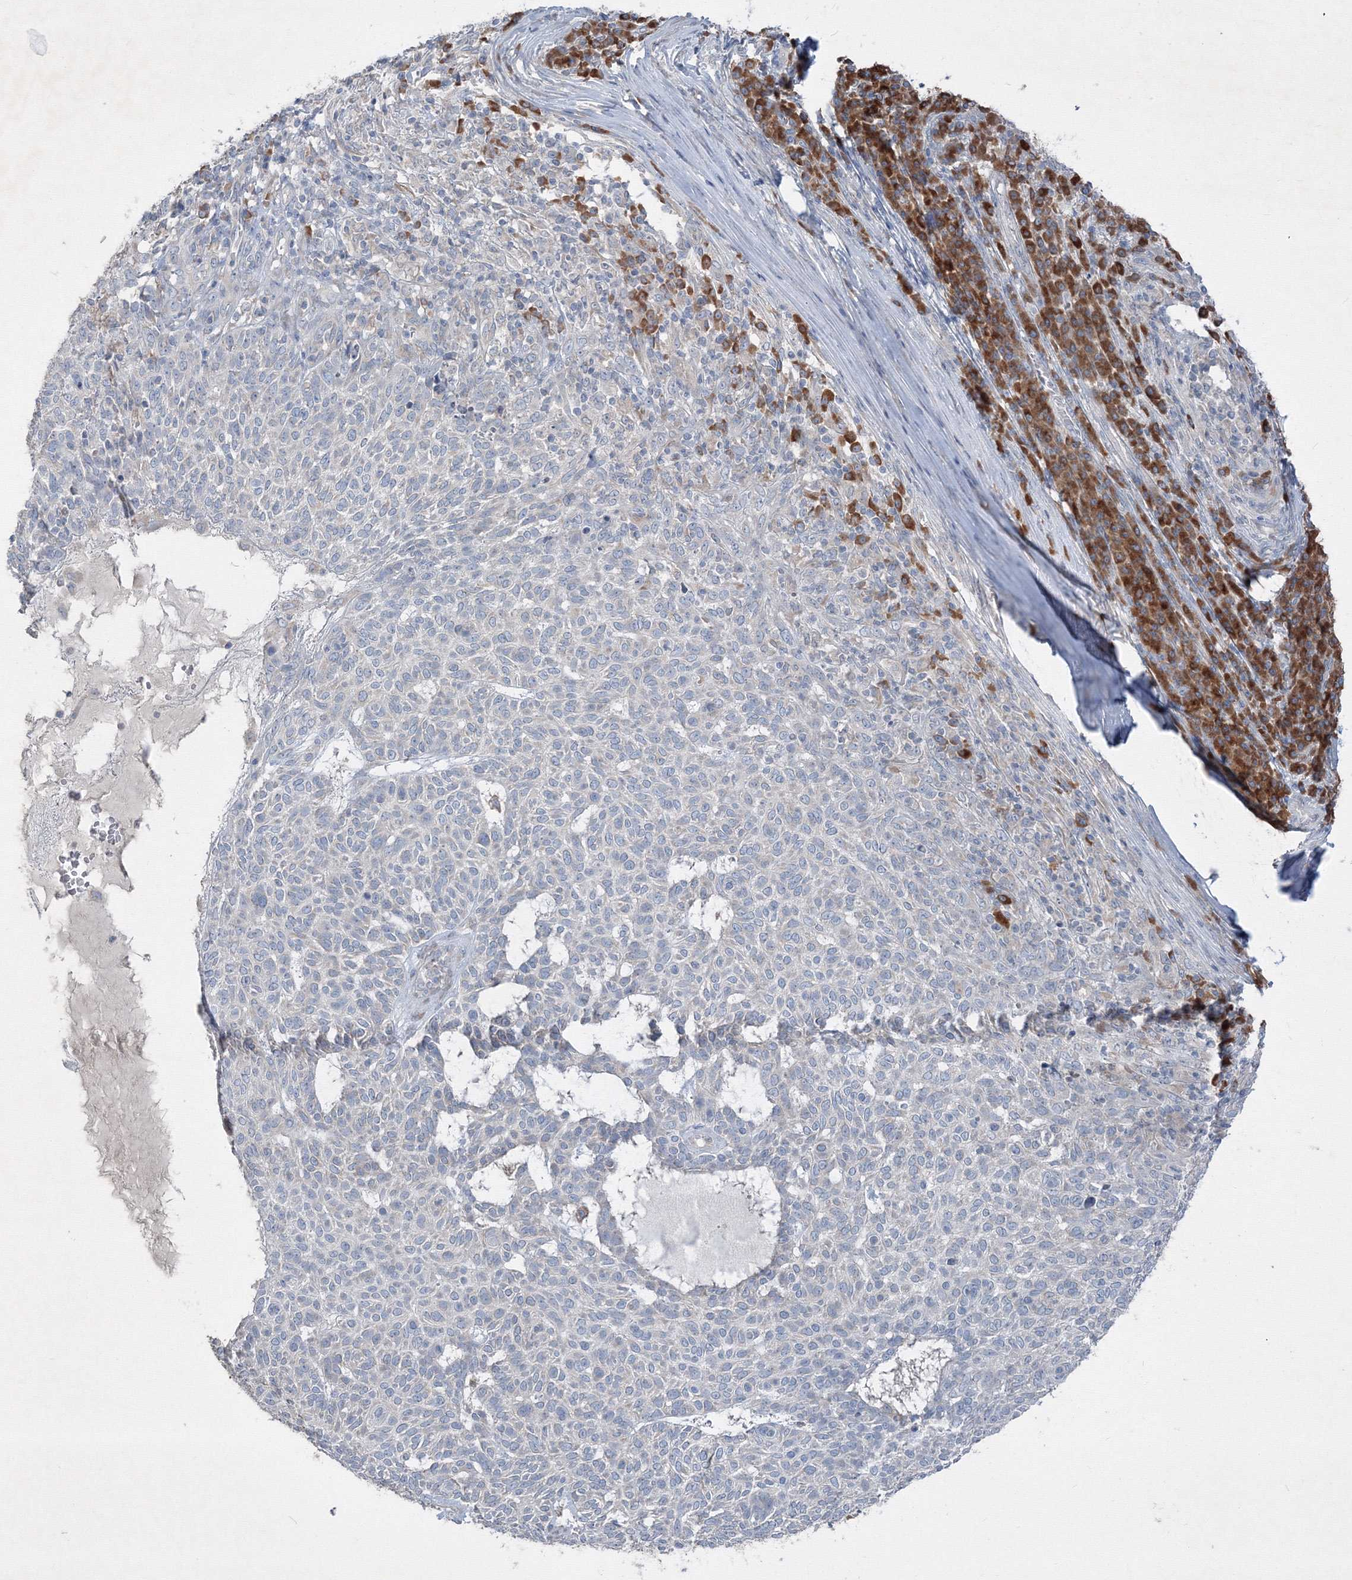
{"staining": {"intensity": "negative", "quantity": "none", "location": "none"}, "tissue": "skin cancer", "cell_type": "Tumor cells", "image_type": "cancer", "snomed": [{"axis": "morphology", "description": "Squamous cell carcinoma, NOS"}, {"axis": "topography", "description": "Skin"}], "caption": "A histopathology image of human squamous cell carcinoma (skin) is negative for staining in tumor cells.", "gene": "IFNAR1", "patient": {"sex": "female", "age": 90}}